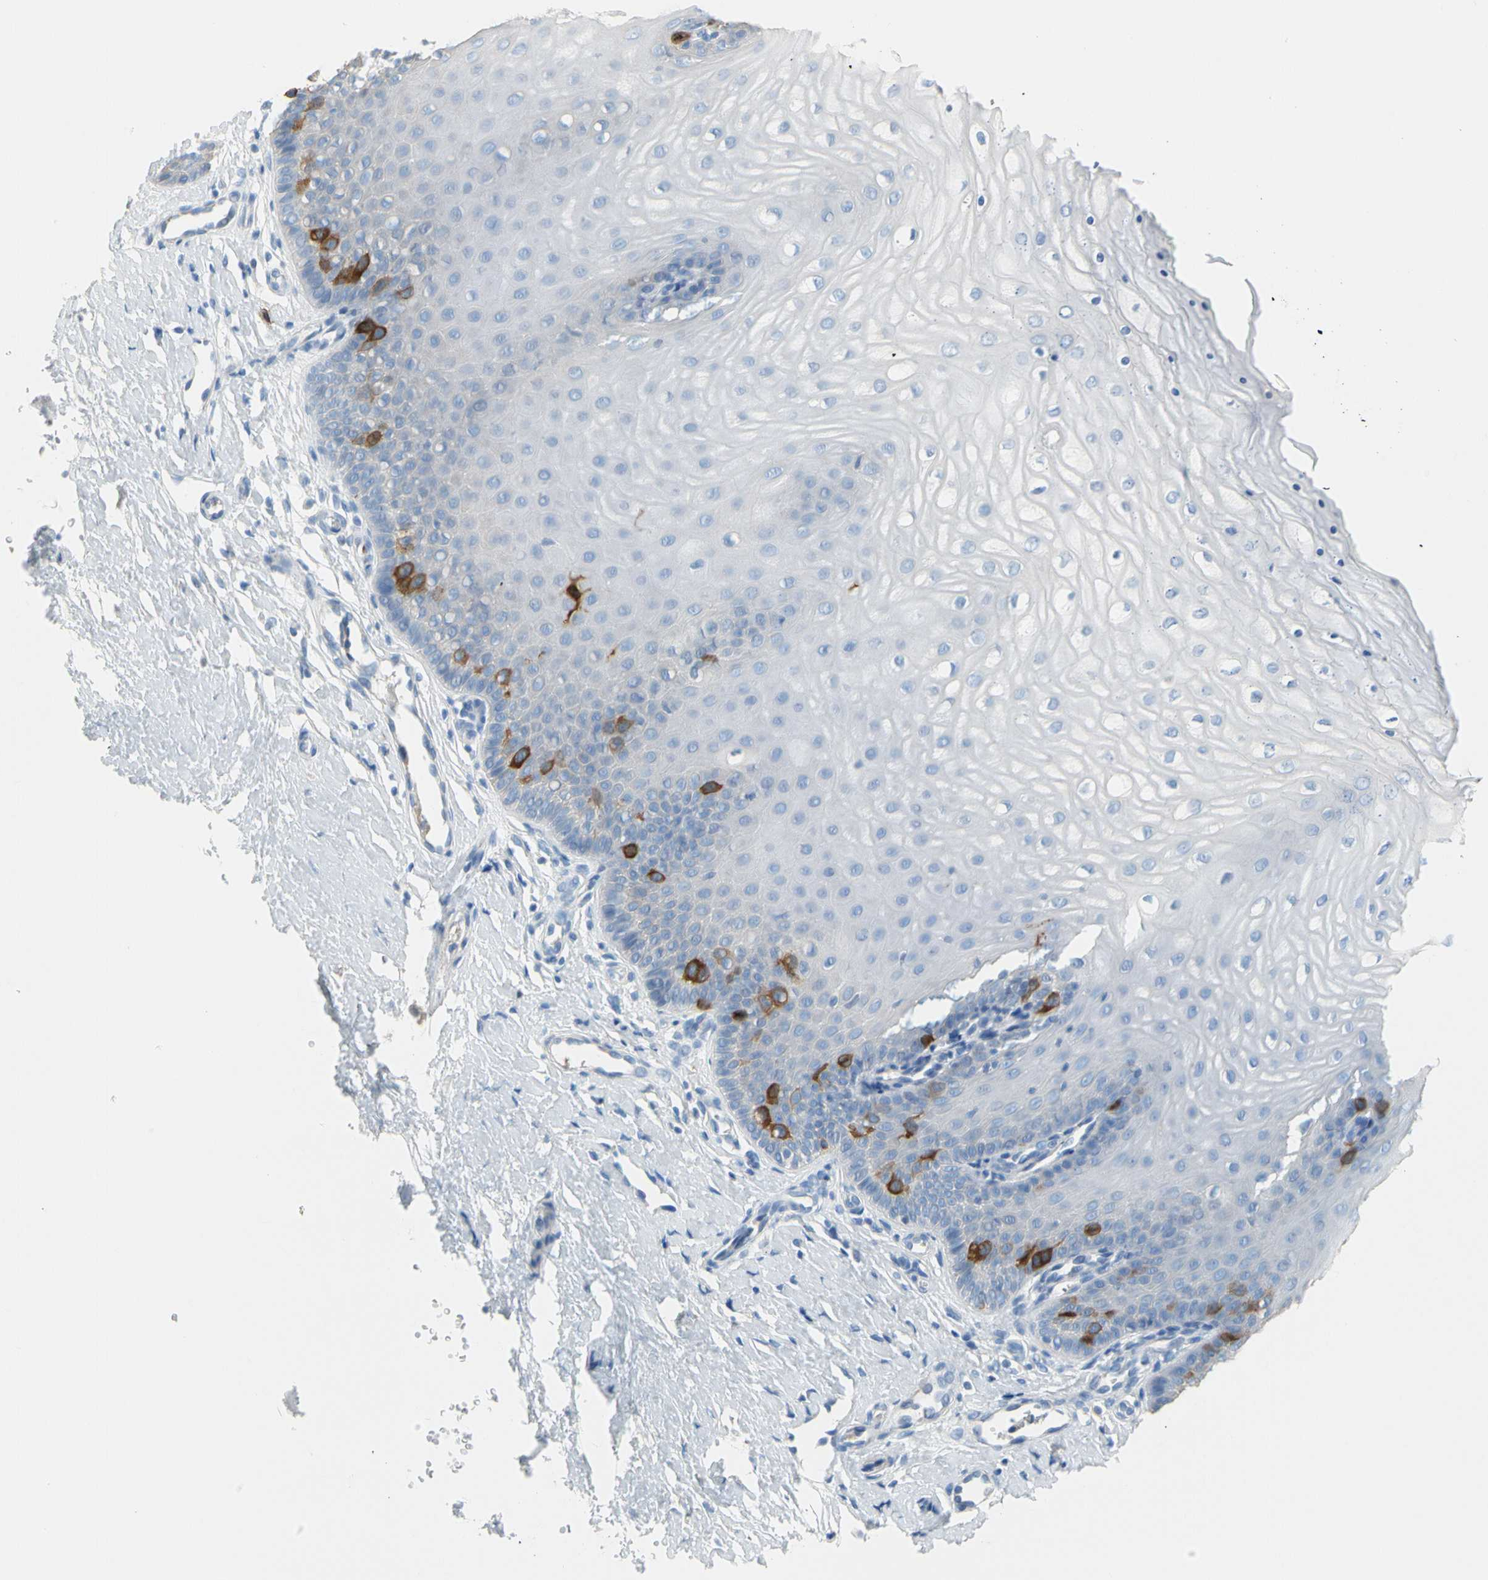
{"staining": {"intensity": "strong", "quantity": "<25%", "location": "cytoplasmic/membranous"}, "tissue": "cervix", "cell_type": "Glandular cells", "image_type": "normal", "snomed": [{"axis": "morphology", "description": "Normal tissue, NOS"}, {"axis": "topography", "description": "Cervix"}], "caption": "Normal cervix displays strong cytoplasmic/membranous expression in approximately <25% of glandular cells, visualized by immunohistochemistry.", "gene": "TACC3", "patient": {"sex": "female", "age": 55}}